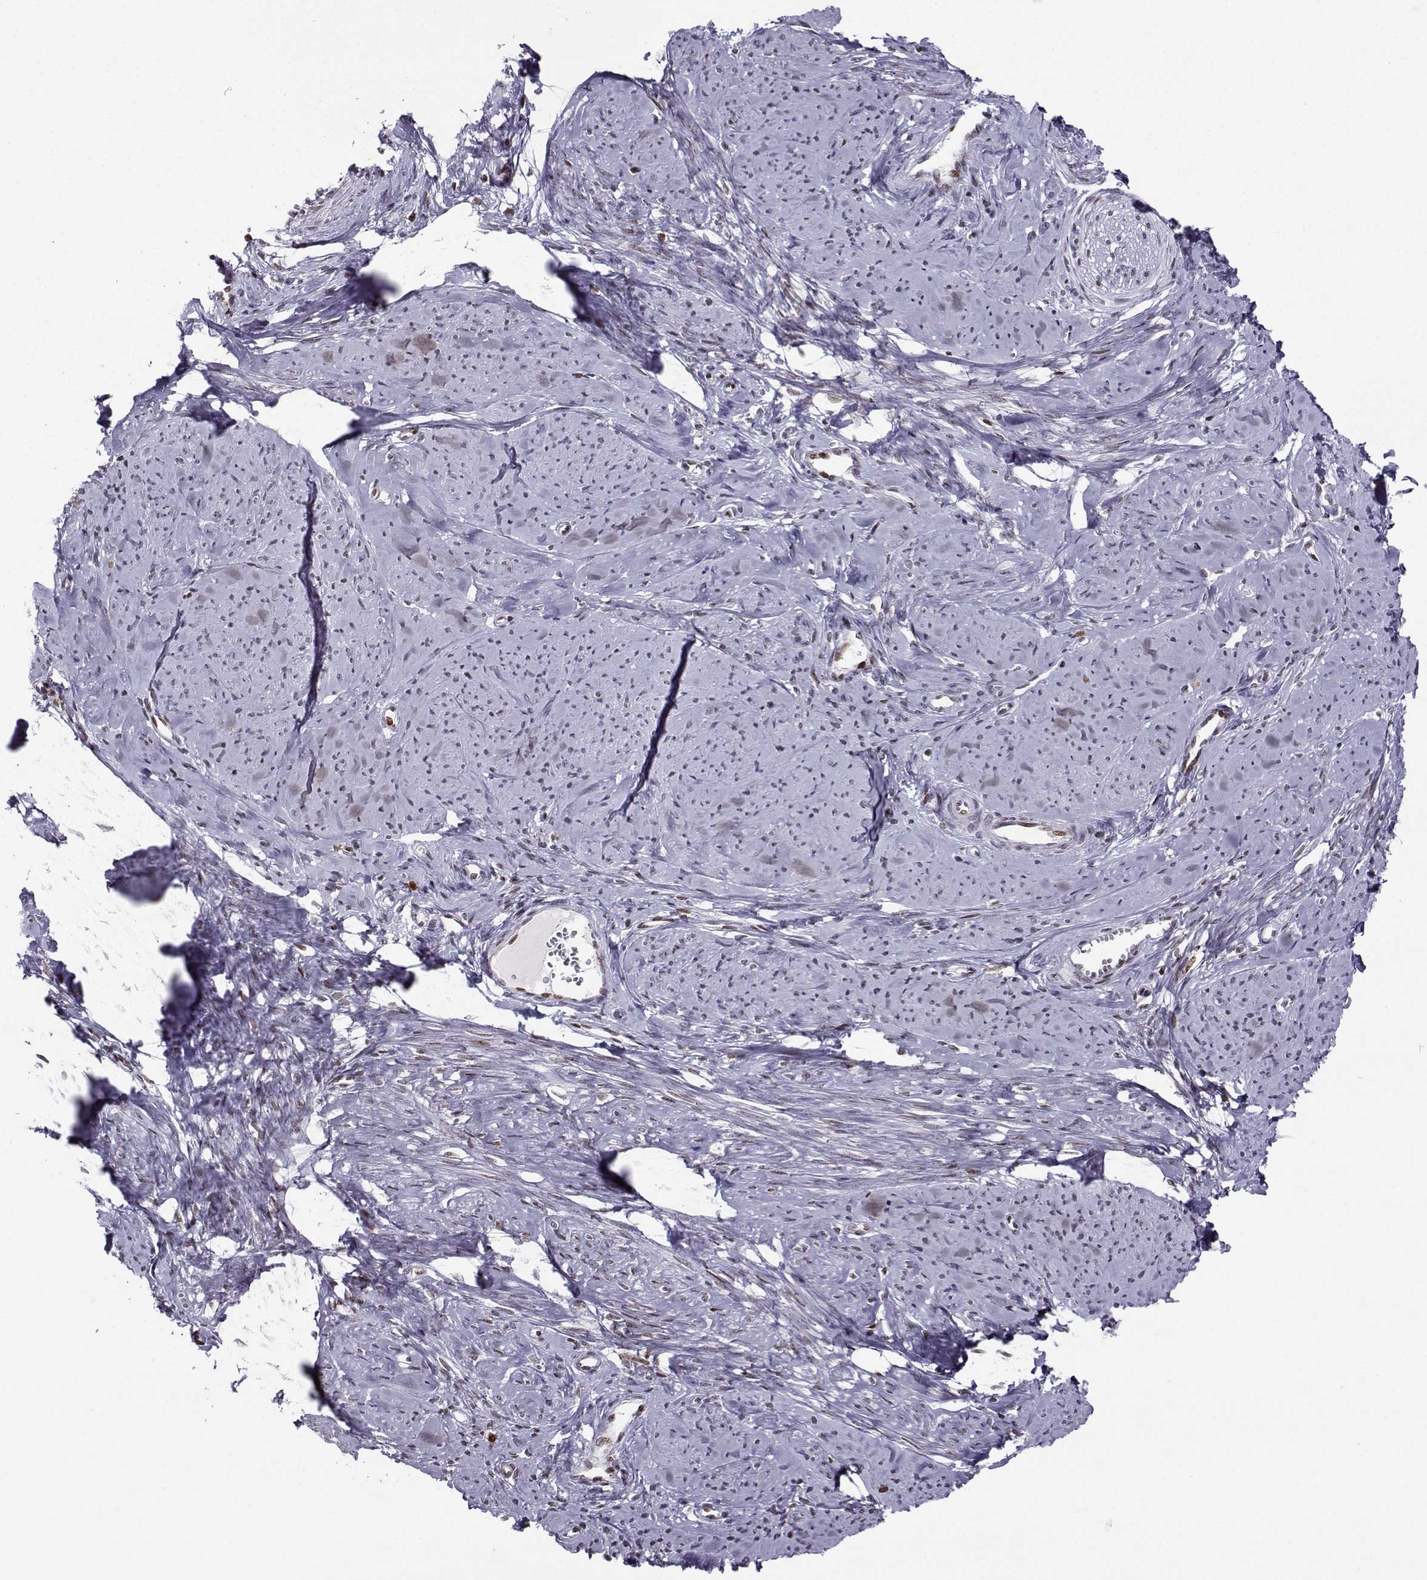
{"staining": {"intensity": "weak", "quantity": "<25%", "location": "nuclear"}, "tissue": "smooth muscle", "cell_type": "Smooth muscle cells", "image_type": "normal", "snomed": [{"axis": "morphology", "description": "Normal tissue, NOS"}, {"axis": "topography", "description": "Smooth muscle"}], "caption": "DAB (3,3'-diaminobenzidine) immunohistochemical staining of unremarkable human smooth muscle reveals no significant staining in smooth muscle cells.", "gene": "ZNF19", "patient": {"sex": "female", "age": 48}}